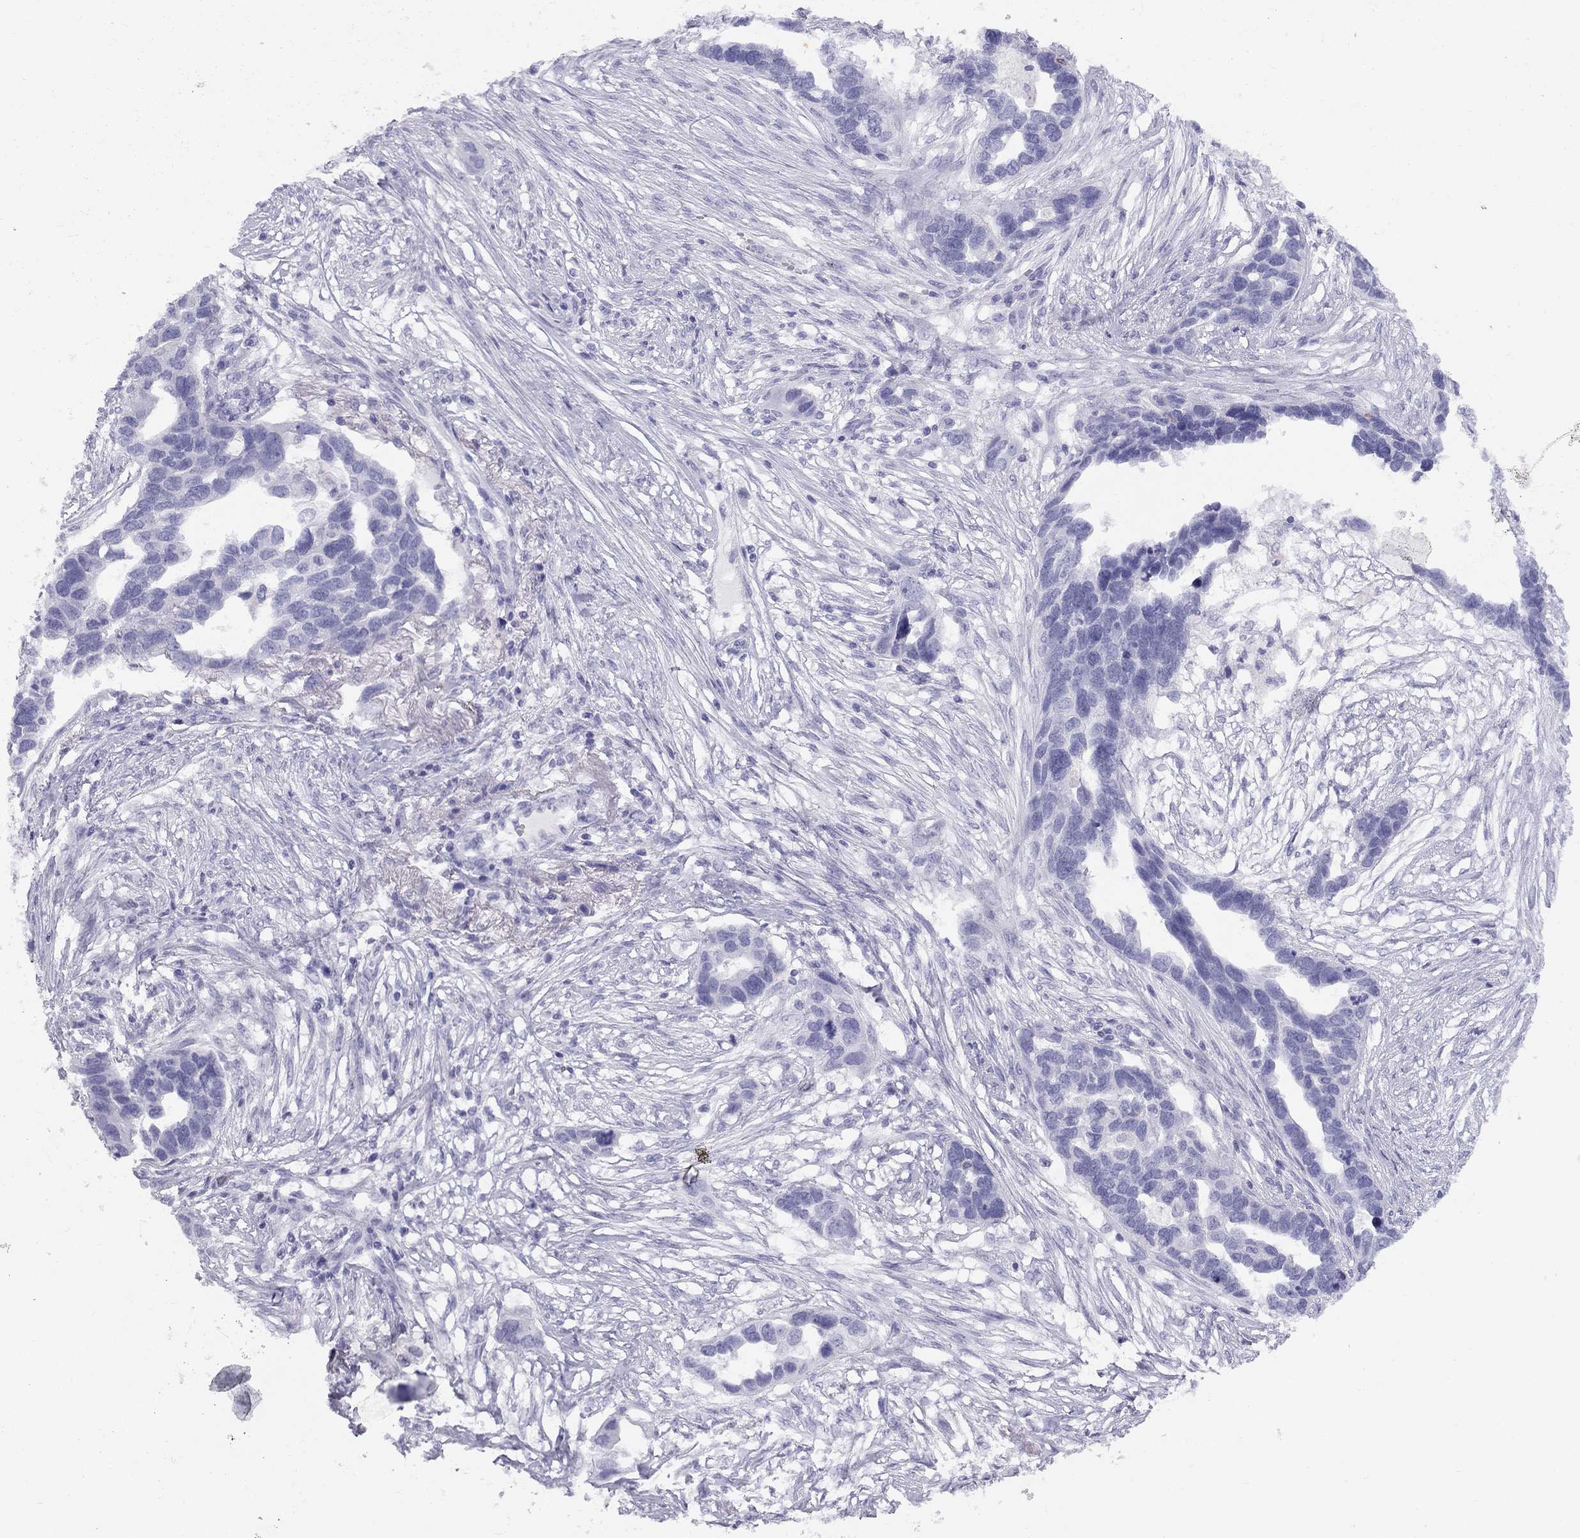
{"staining": {"intensity": "negative", "quantity": "none", "location": "none"}, "tissue": "ovarian cancer", "cell_type": "Tumor cells", "image_type": "cancer", "snomed": [{"axis": "morphology", "description": "Cystadenocarcinoma, serous, NOS"}, {"axis": "topography", "description": "Ovary"}], "caption": "This is an IHC photomicrograph of serous cystadenocarcinoma (ovarian). There is no expression in tumor cells.", "gene": "KLRG1", "patient": {"sex": "female", "age": 54}}